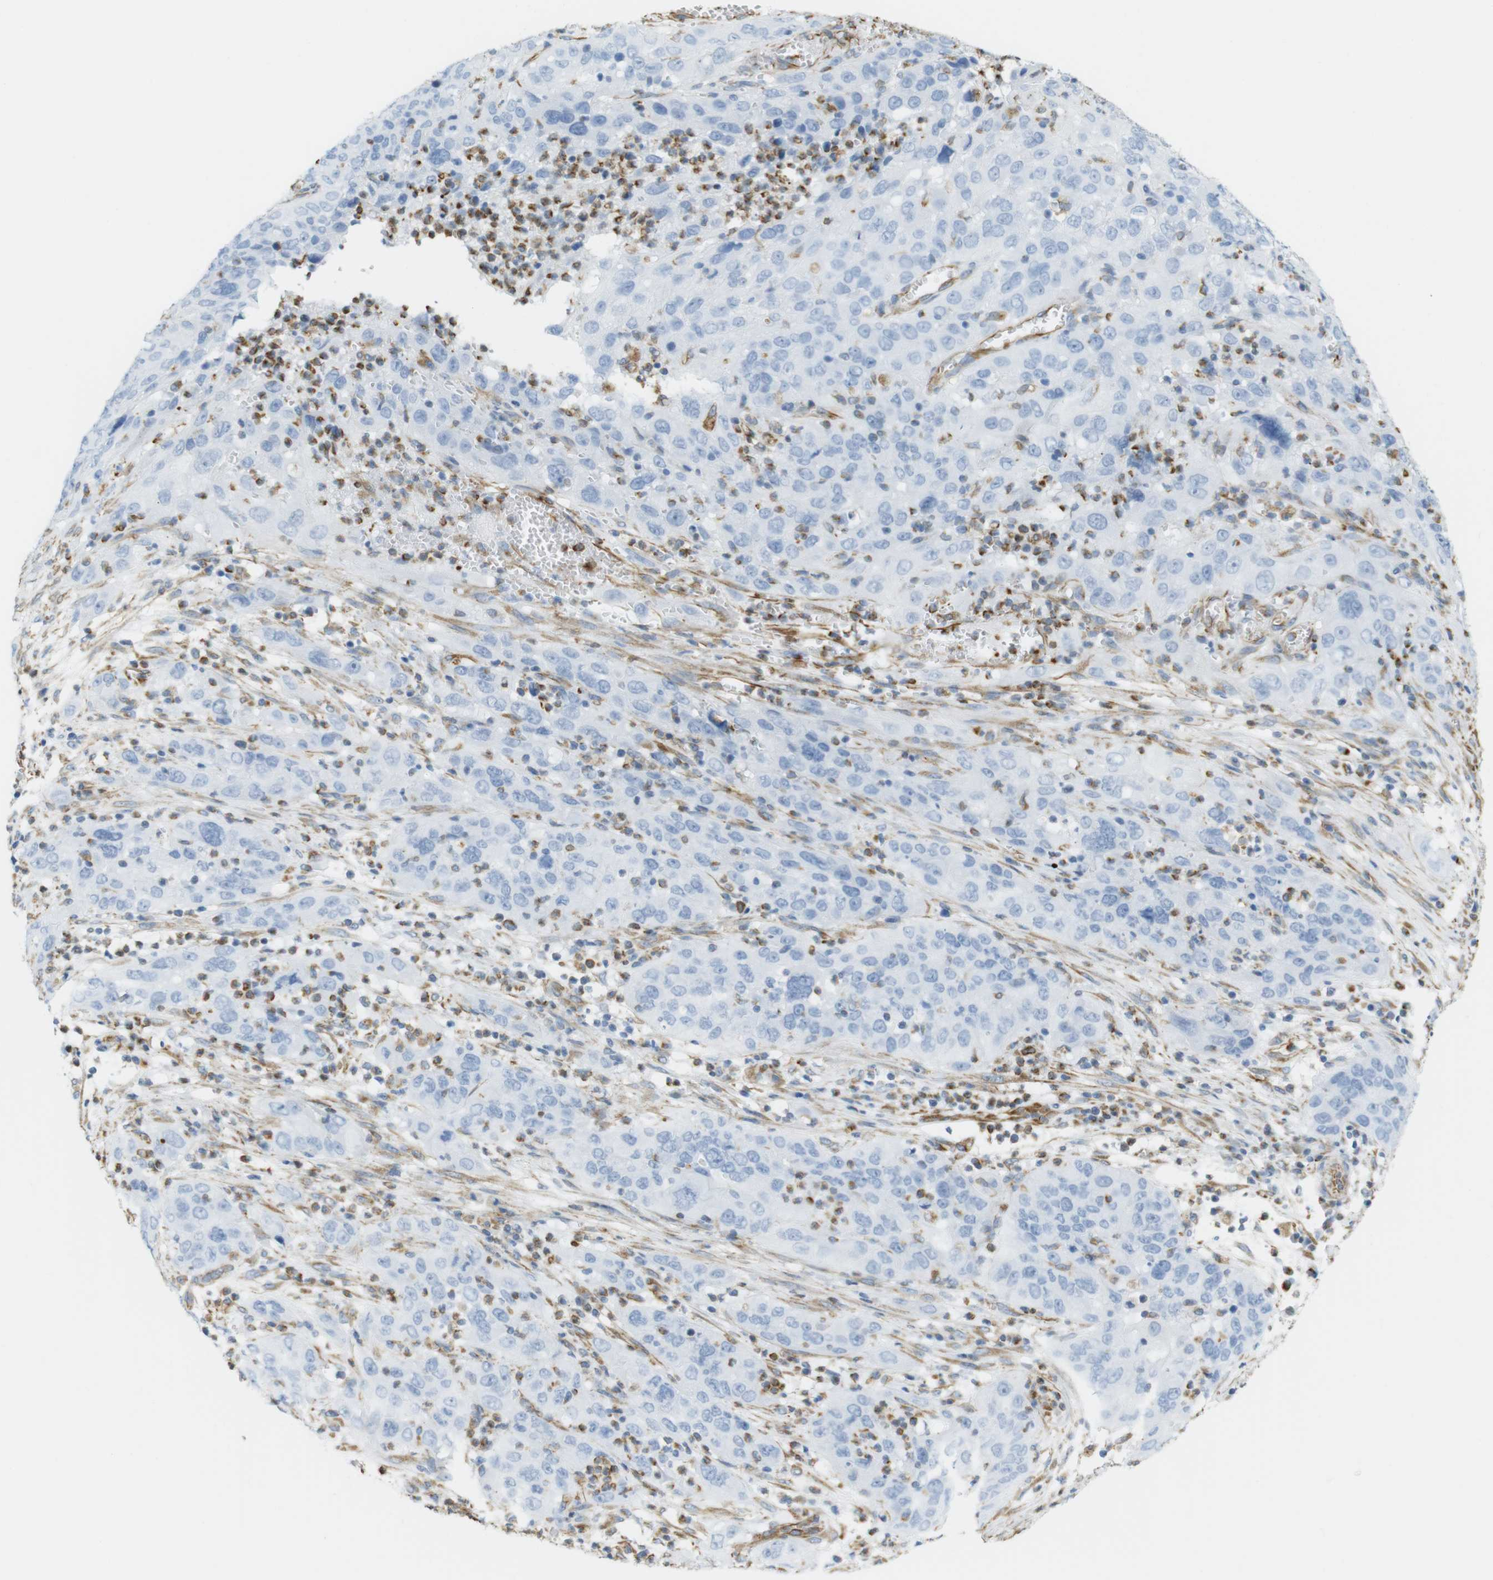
{"staining": {"intensity": "negative", "quantity": "none", "location": "none"}, "tissue": "cervical cancer", "cell_type": "Tumor cells", "image_type": "cancer", "snomed": [{"axis": "morphology", "description": "Squamous cell carcinoma, NOS"}, {"axis": "topography", "description": "Cervix"}], "caption": "Immunohistochemical staining of cervical squamous cell carcinoma exhibits no significant positivity in tumor cells.", "gene": "MS4A10", "patient": {"sex": "female", "age": 32}}